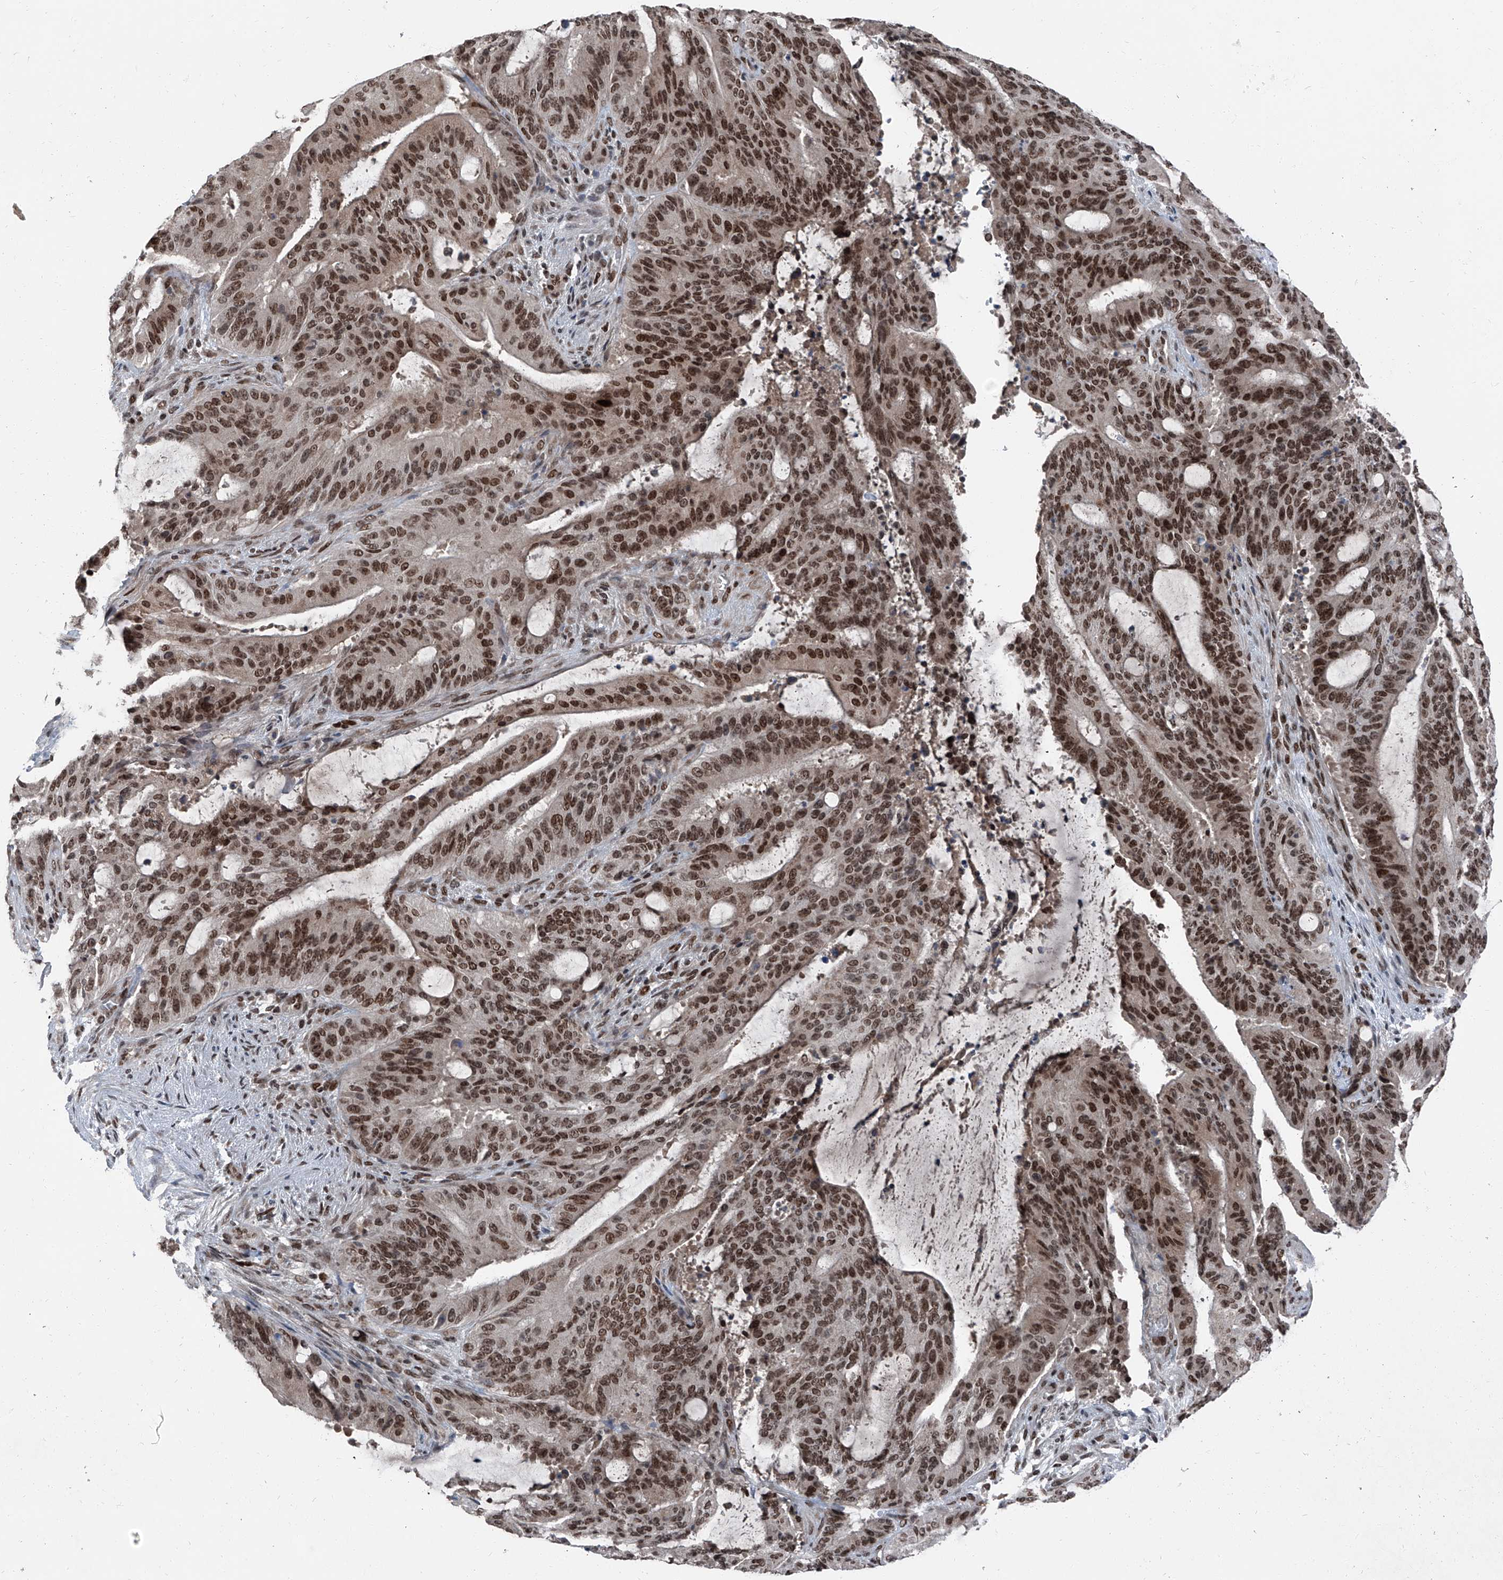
{"staining": {"intensity": "strong", "quantity": ">75%", "location": "nuclear"}, "tissue": "liver cancer", "cell_type": "Tumor cells", "image_type": "cancer", "snomed": [{"axis": "morphology", "description": "Normal tissue, NOS"}, {"axis": "morphology", "description": "Cholangiocarcinoma"}, {"axis": "topography", "description": "Liver"}, {"axis": "topography", "description": "Peripheral nerve tissue"}], "caption": "Strong nuclear protein expression is present in about >75% of tumor cells in cholangiocarcinoma (liver). Using DAB (3,3'-diaminobenzidine) (brown) and hematoxylin (blue) stains, captured at high magnification using brightfield microscopy.", "gene": "BMI1", "patient": {"sex": "female", "age": 73}}